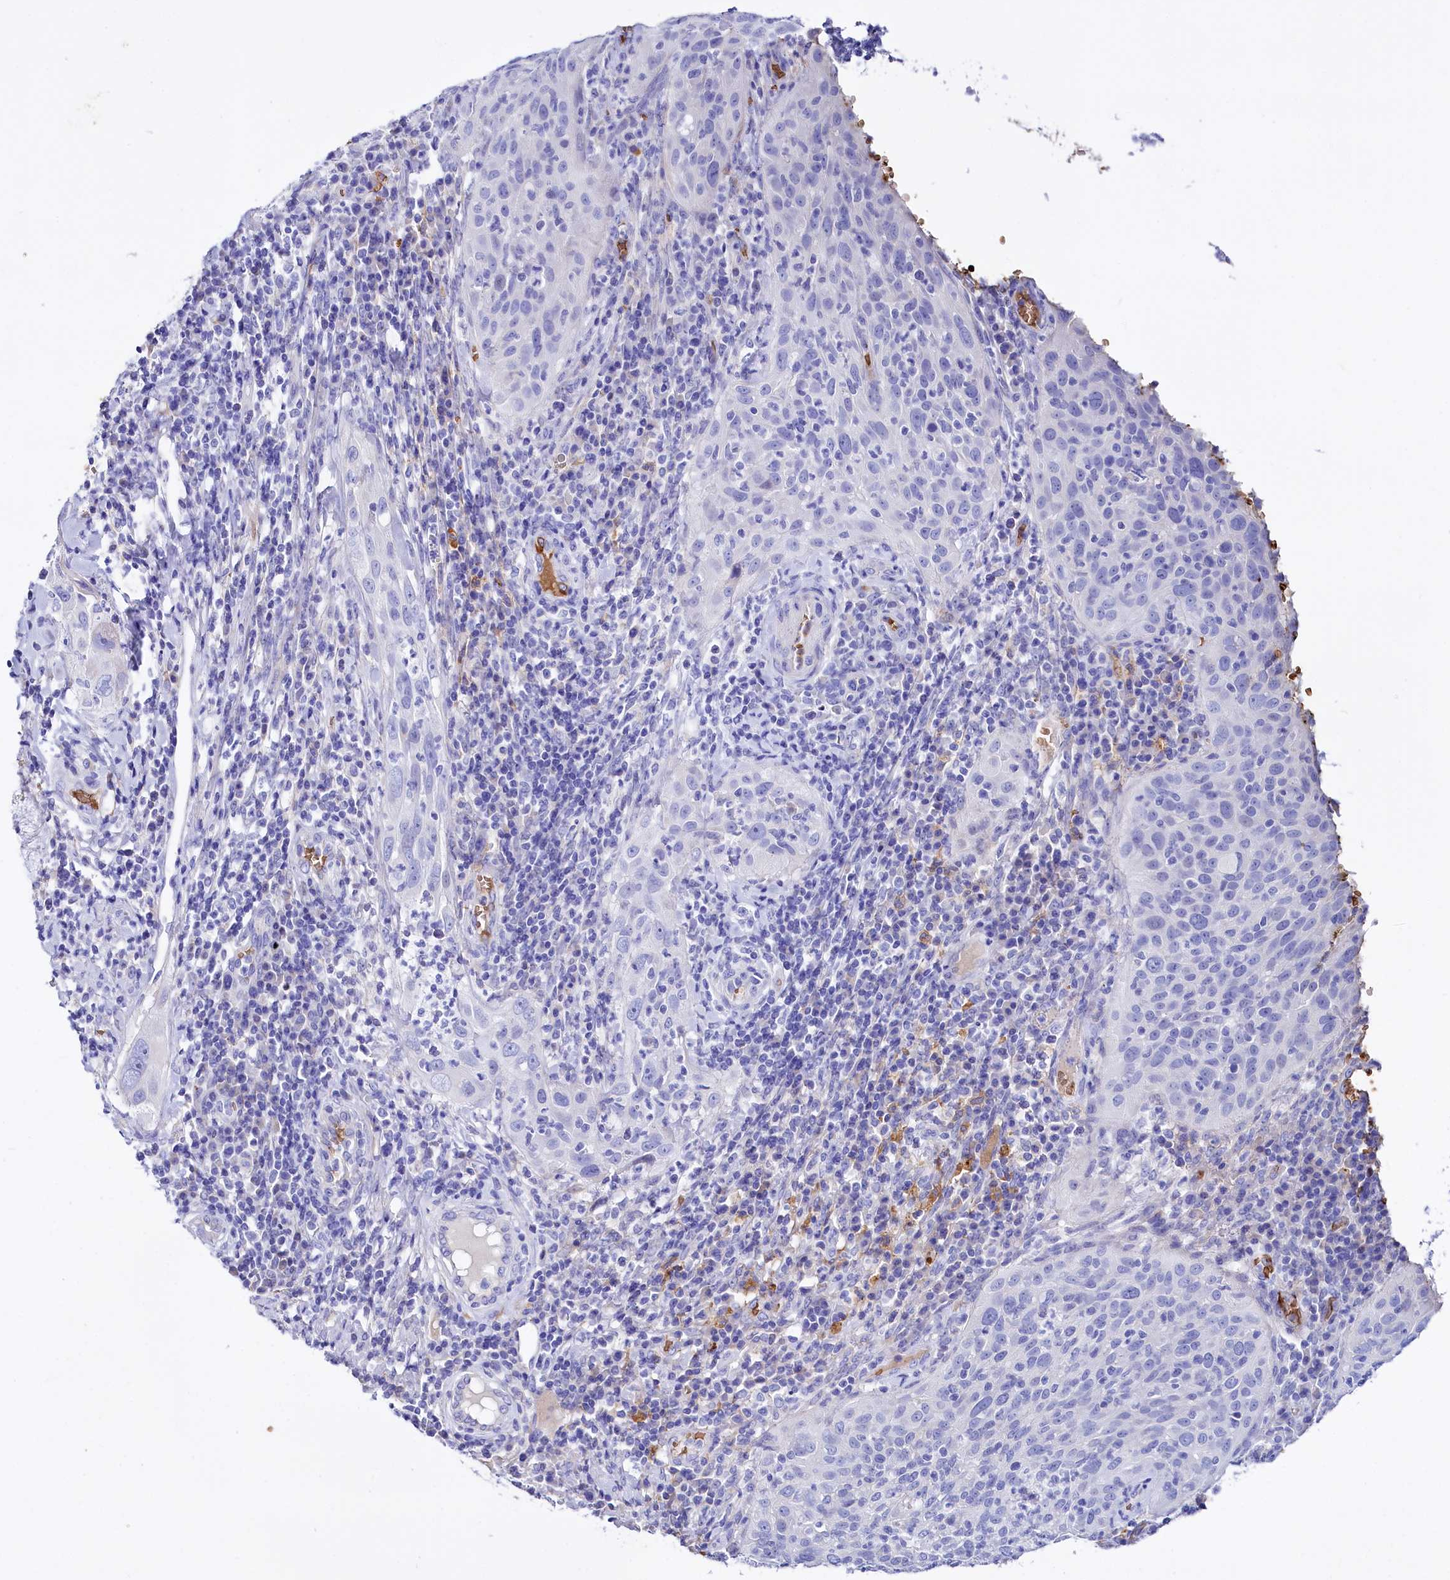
{"staining": {"intensity": "negative", "quantity": "none", "location": "none"}, "tissue": "cervical cancer", "cell_type": "Tumor cells", "image_type": "cancer", "snomed": [{"axis": "morphology", "description": "Squamous cell carcinoma, NOS"}, {"axis": "topography", "description": "Cervix"}], "caption": "There is no significant expression in tumor cells of cervical cancer.", "gene": "RPUSD3", "patient": {"sex": "female", "age": 31}}